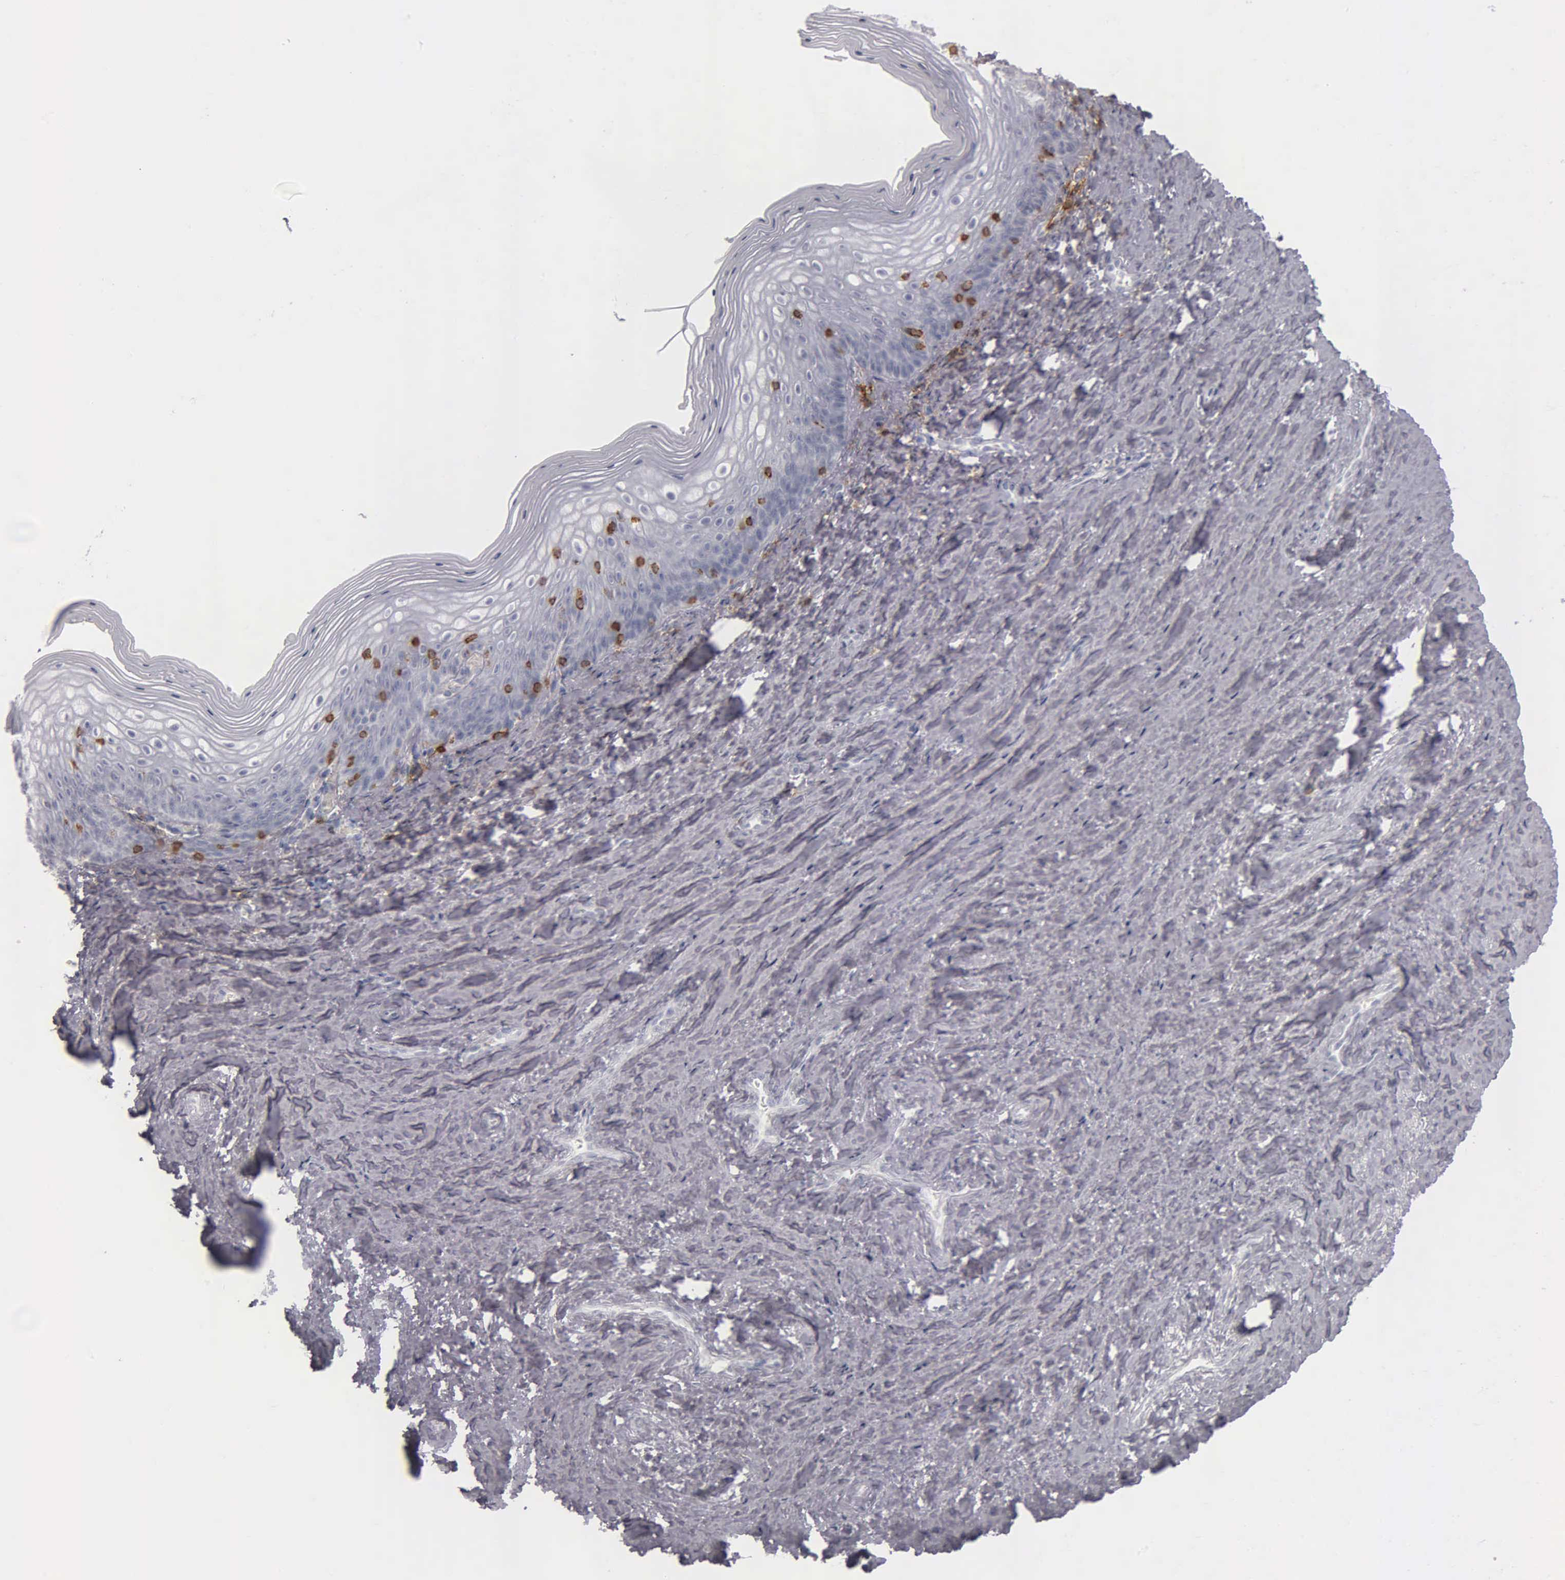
{"staining": {"intensity": "negative", "quantity": "none", "location": "none"}, "tissue": "vagina", "cell_type": "Squamous epithelial cells", "image_type": "normal", "snomed": [{"axis": "morphology", "description": "Normal tissue, NOS"}, {"axis": "topography", "description": "Vagina"}], "caption": "Vagina stained for a protein using IHC displays no positivity squamous epithelial cells.", "gene": "CD3E", "patient": {"sex": "female", "age": 46}}